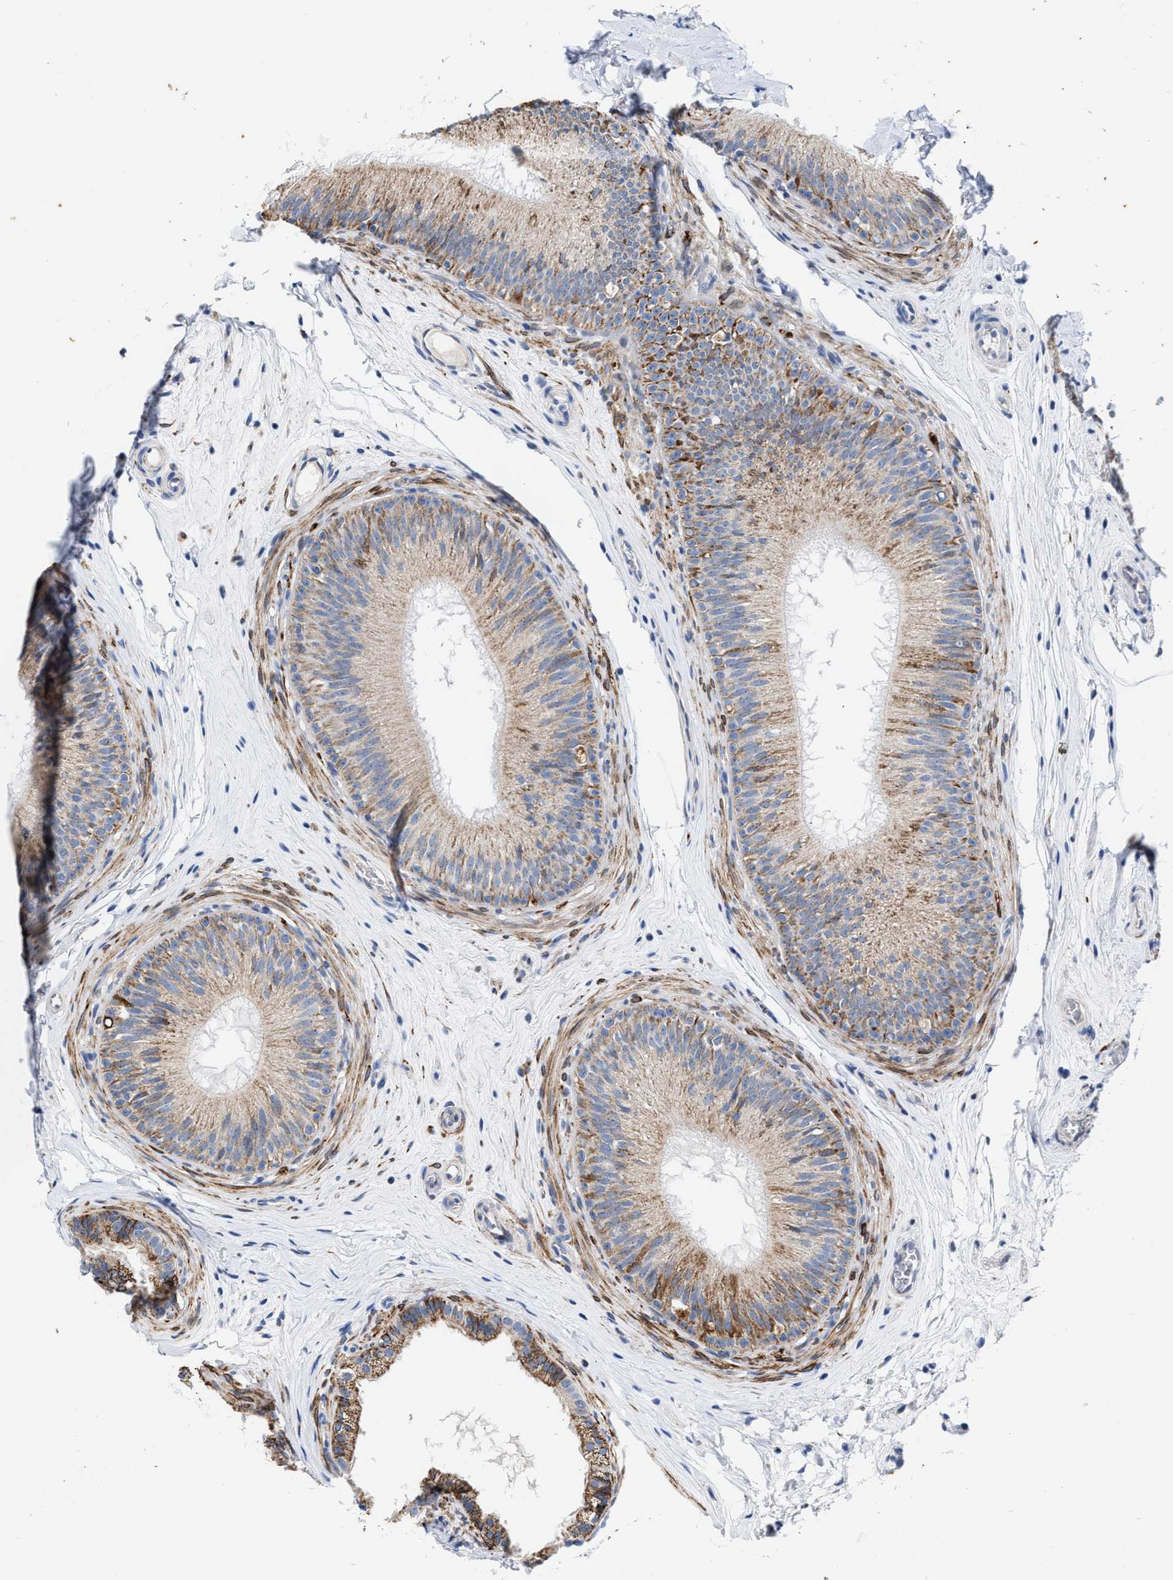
{"staining": {"intensity": "moderate", "quantity": "25%-75%", "location": "cytoplasmic/membranous"}, "tissue": "epididymis", "cell_type": "Glandular cells", "image_type": "normal", "snomed": [{"axis": "morphology", "description": "Normal tissue, NOS"}, {"axis": "topography", "description": "Testis"}, {"axis": "topography", "description": "Epididymis"}], "caption": "An immunohistochemistry (IHC) image of unremarkable tissue is shown. Protein staining in brown labels moderate cytoplasmic/membranous positivity in epididymis within glandular cells.", "gene": "JAG1", "patient": {"sex": "male", "age": 36}}